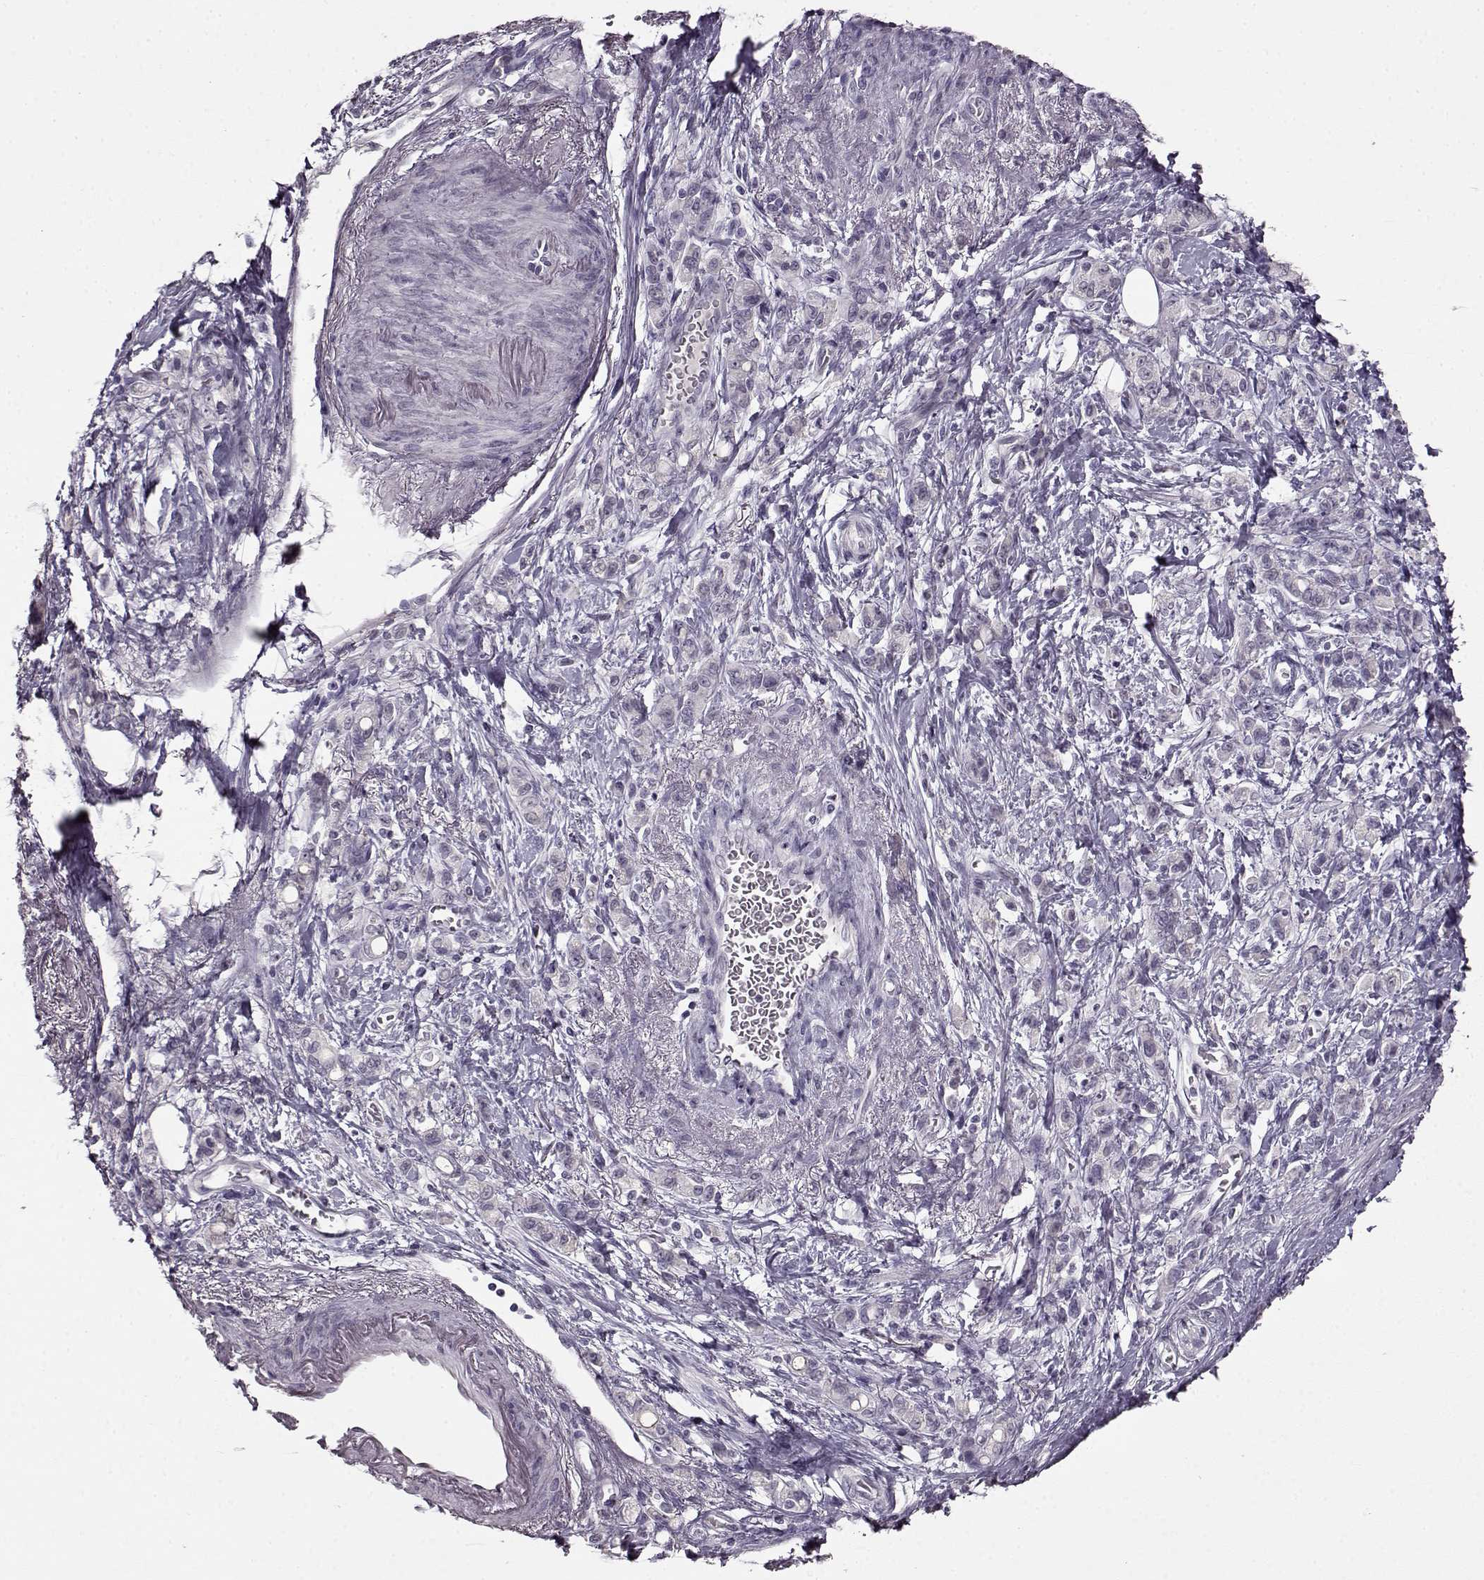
{"staining": {"intensity": "negative", "quantity": "none", "location": "none"}, "tissue": "stomach cancer", "cell_type": "Tumor cells", "image_type": "cancer", "snomed": [{"axis": "morphology", "description": "Adenocarcinoma, NOS"}, {"axis": "topography", "description": "Stomach"}], "caption": "A high-resolution micrograph shows immunohistochemistry staining of stomach cancer, which exhibits no significant positivity in tumor cells. (Stains: DAB (3,3'-diaminobenzidine) immunohistochemistry (IHC) with hematoxylin counter stain, Microscopy: brightfield microscopy at high magnification).", "gene": "FSHB", "patient": {"sex": "male", "age": 77}}